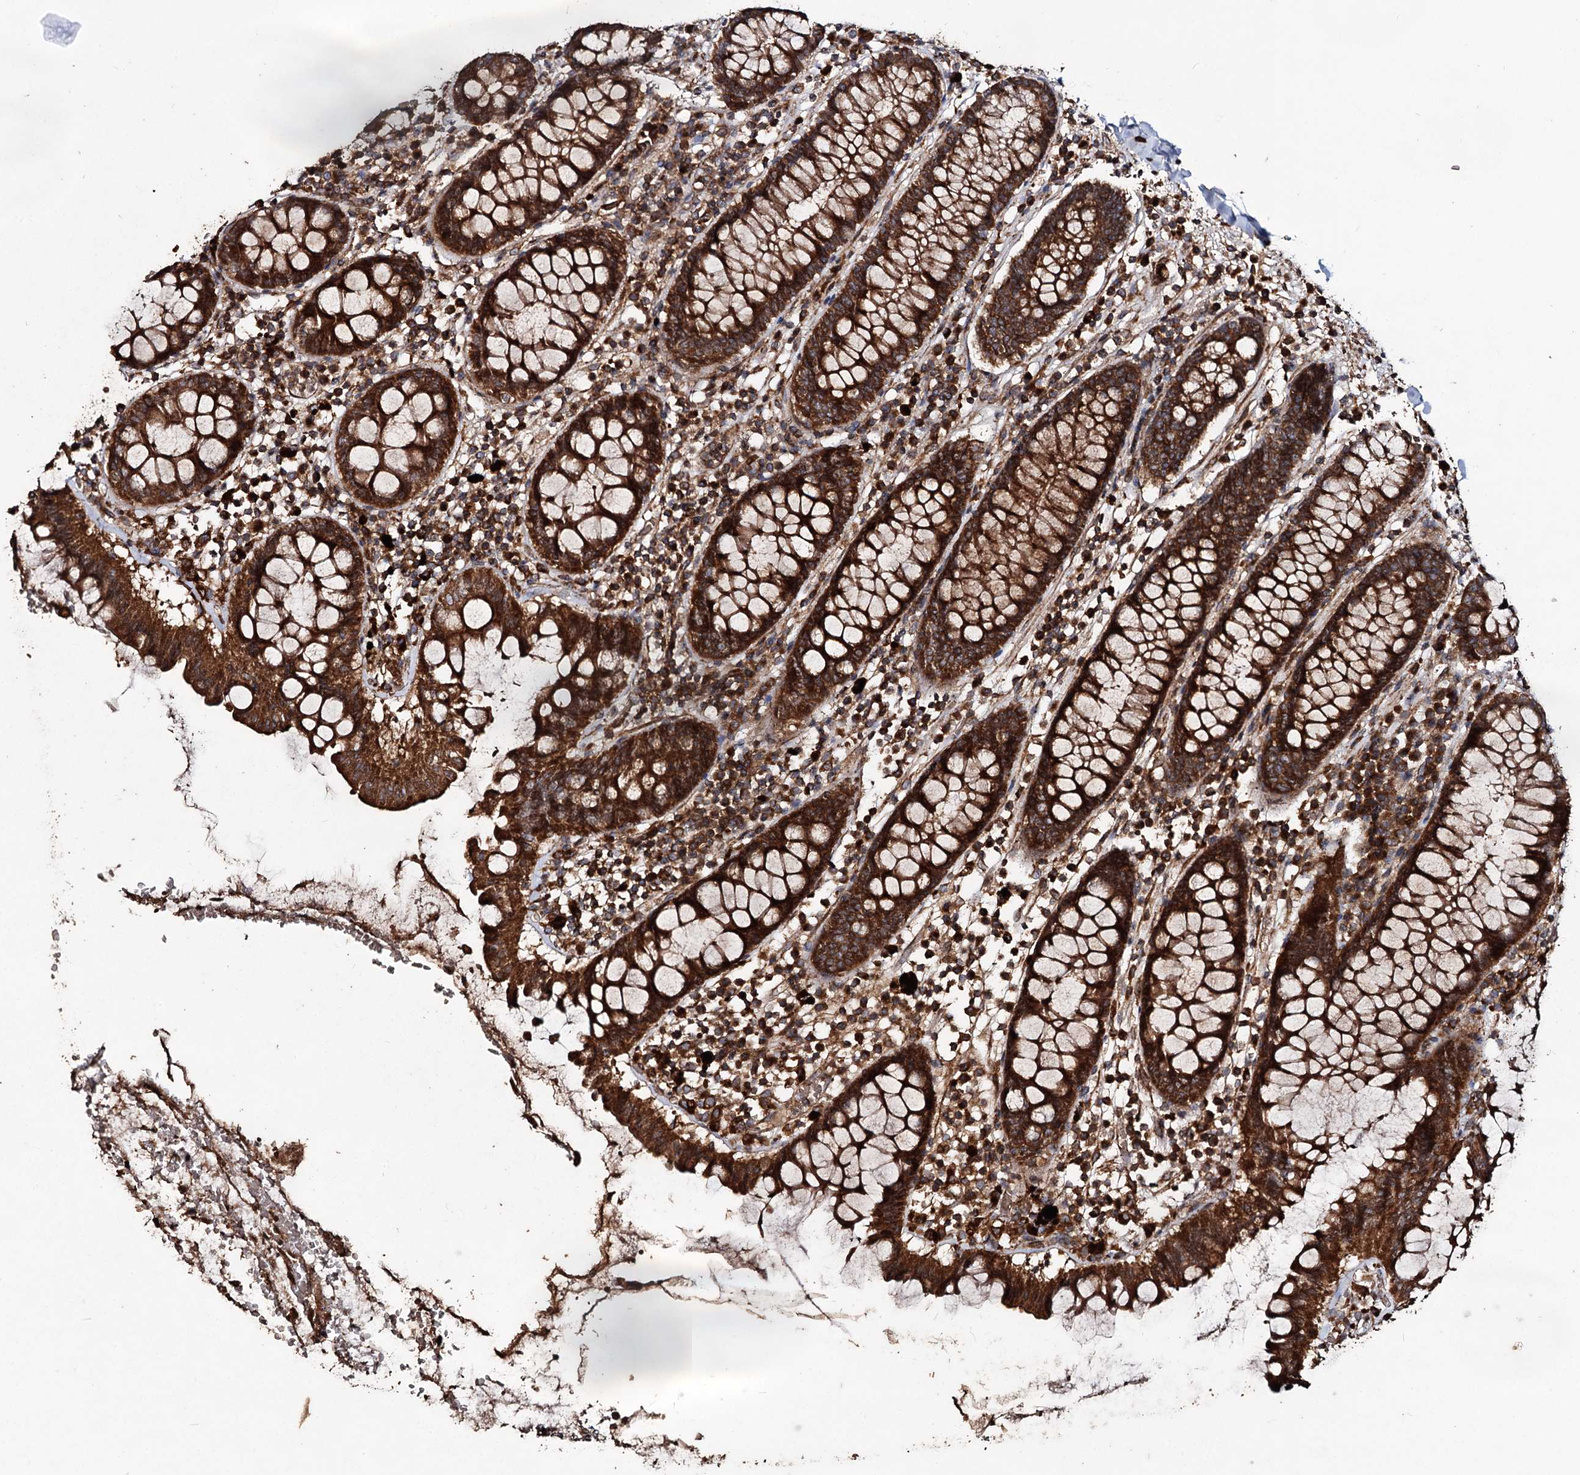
{"staining": {"intensity": "strong", "quantity": ">75%", "location": "cytoplasmic/membranous"}, "tissue": "colorectal cancer", "cell_type": "Tumor cells", "image_type": "cancer", "snomed": [{"axis": "morphology", "description": "Normal tissue, NOS"}, {"axis": "morphology", "description": "Adenocarcinoma, NOS"}, {"axis": "topography", "description": "Colon"}], "caption": "The image demonstrates immunohistochemical staining of adenocarcinoma (colorectal). There is strong cytoplasmic/membranous staining is identified in about >75% of tumor cells. The staining is performed using DAB brown chromogen to label protein expression. The nuclei are counter-stained blue using hematoxylin.", "gene": "NOTCH2NLA", "patient": {"sex": "female", "age": 75}}